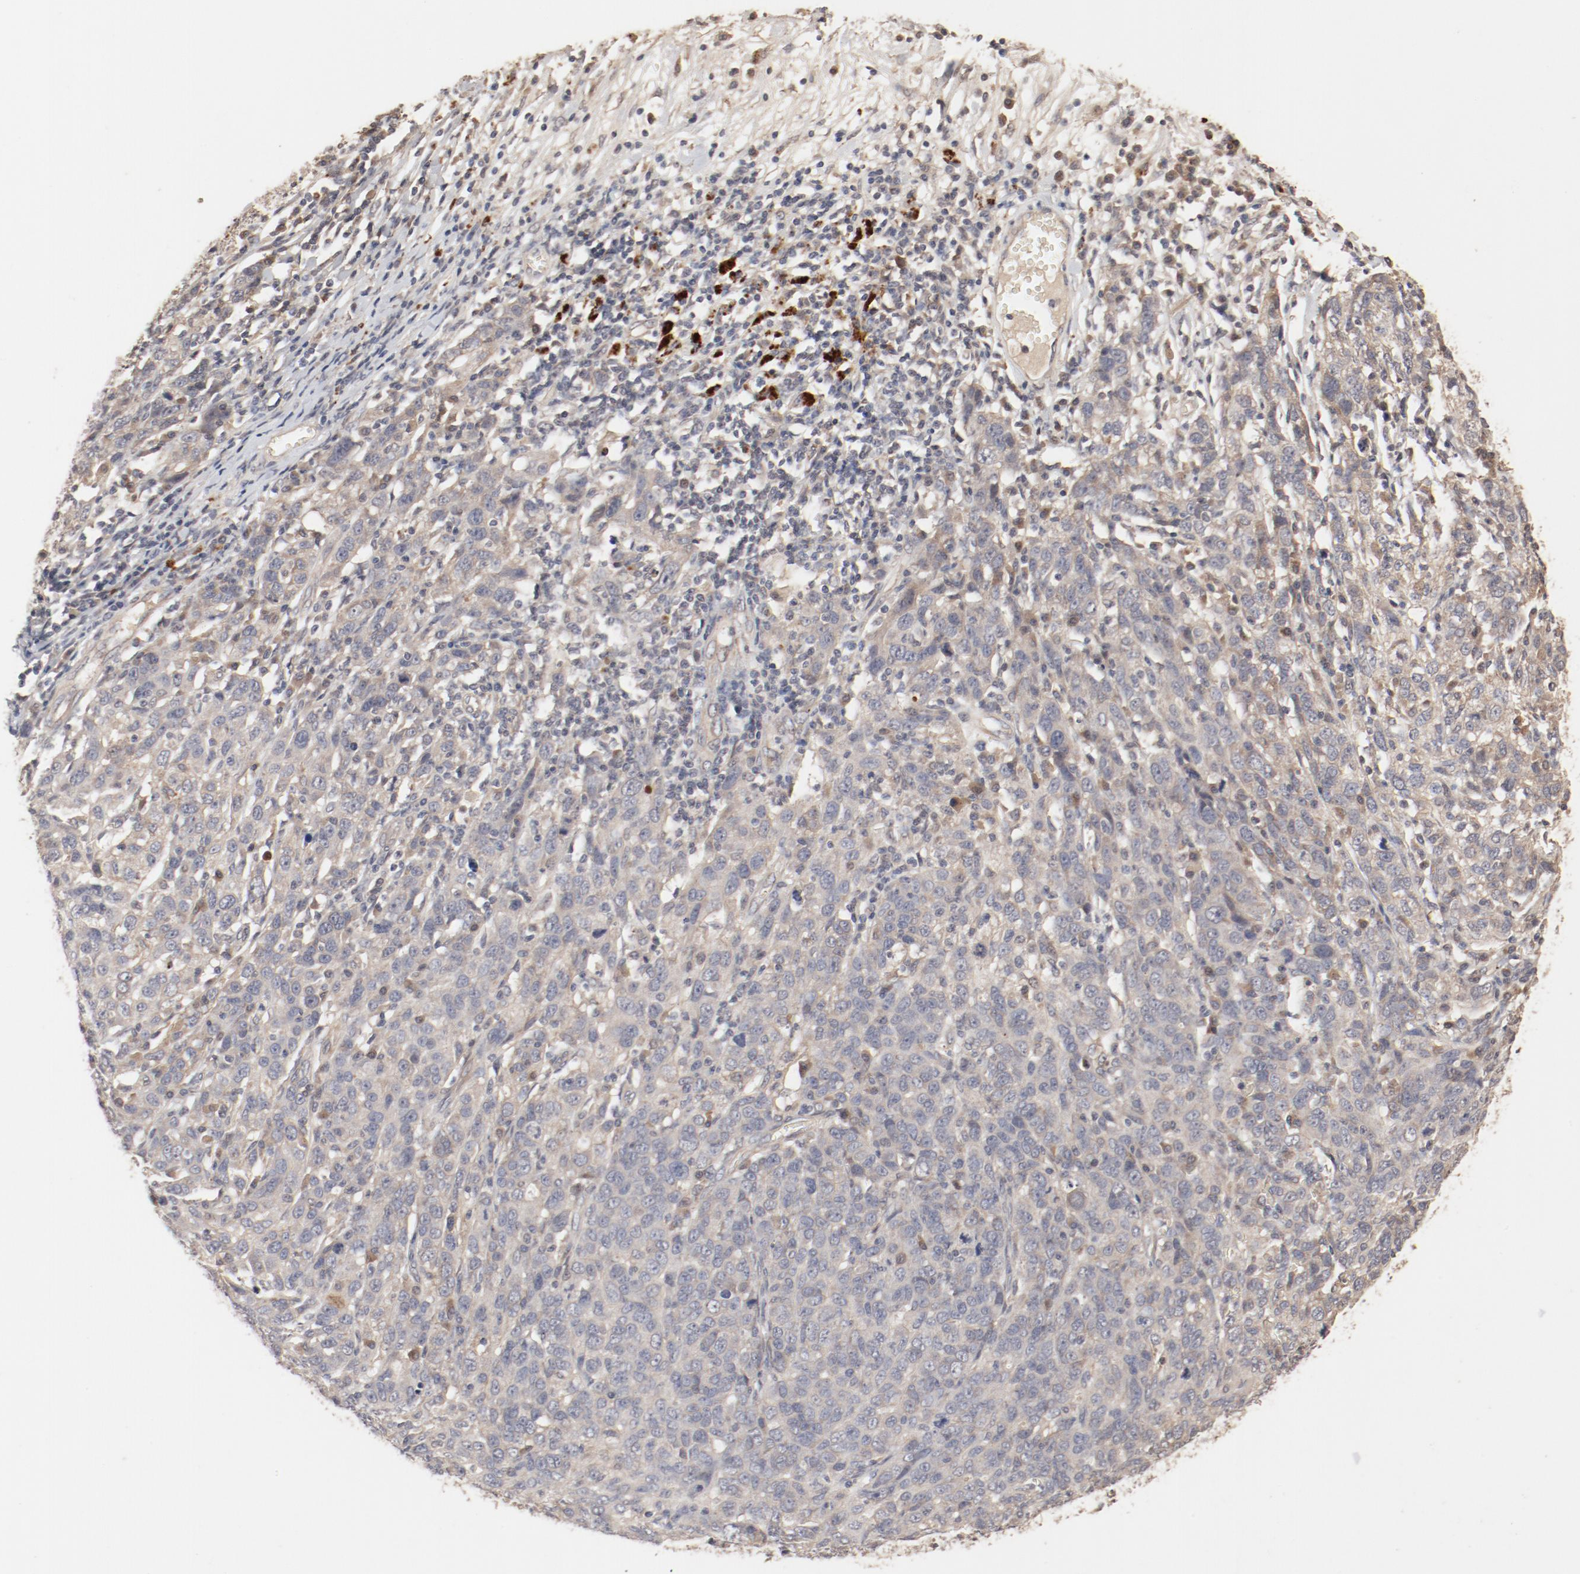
{"staining": {"intensity": "moderate", "quantity": ">75%", "location": "cytoplasmic/membranous"}, "tissue": "ovarian cancer", "cell_type": "Tumor cells", "image_type": "cancer", "snomed": [{"axis": "morphology", "description": "Cystadenocarcinoma, serous, NOS"}, {"axis": "topography", "description": "Ovary"}], "caption": "Immunohistochemical staining of human ovarian cancer (serous cystadenocarcinoma) shows moderate cytoplasmic/membranous protein expression in approximately >75% of tumor cells. (DAB (3,3'-diaminobenzidine) IHC, brown staining for protein, blue staining for nuclei).", "gene": "IL3RA", "patient": {"sex": "female", "age": 71}}